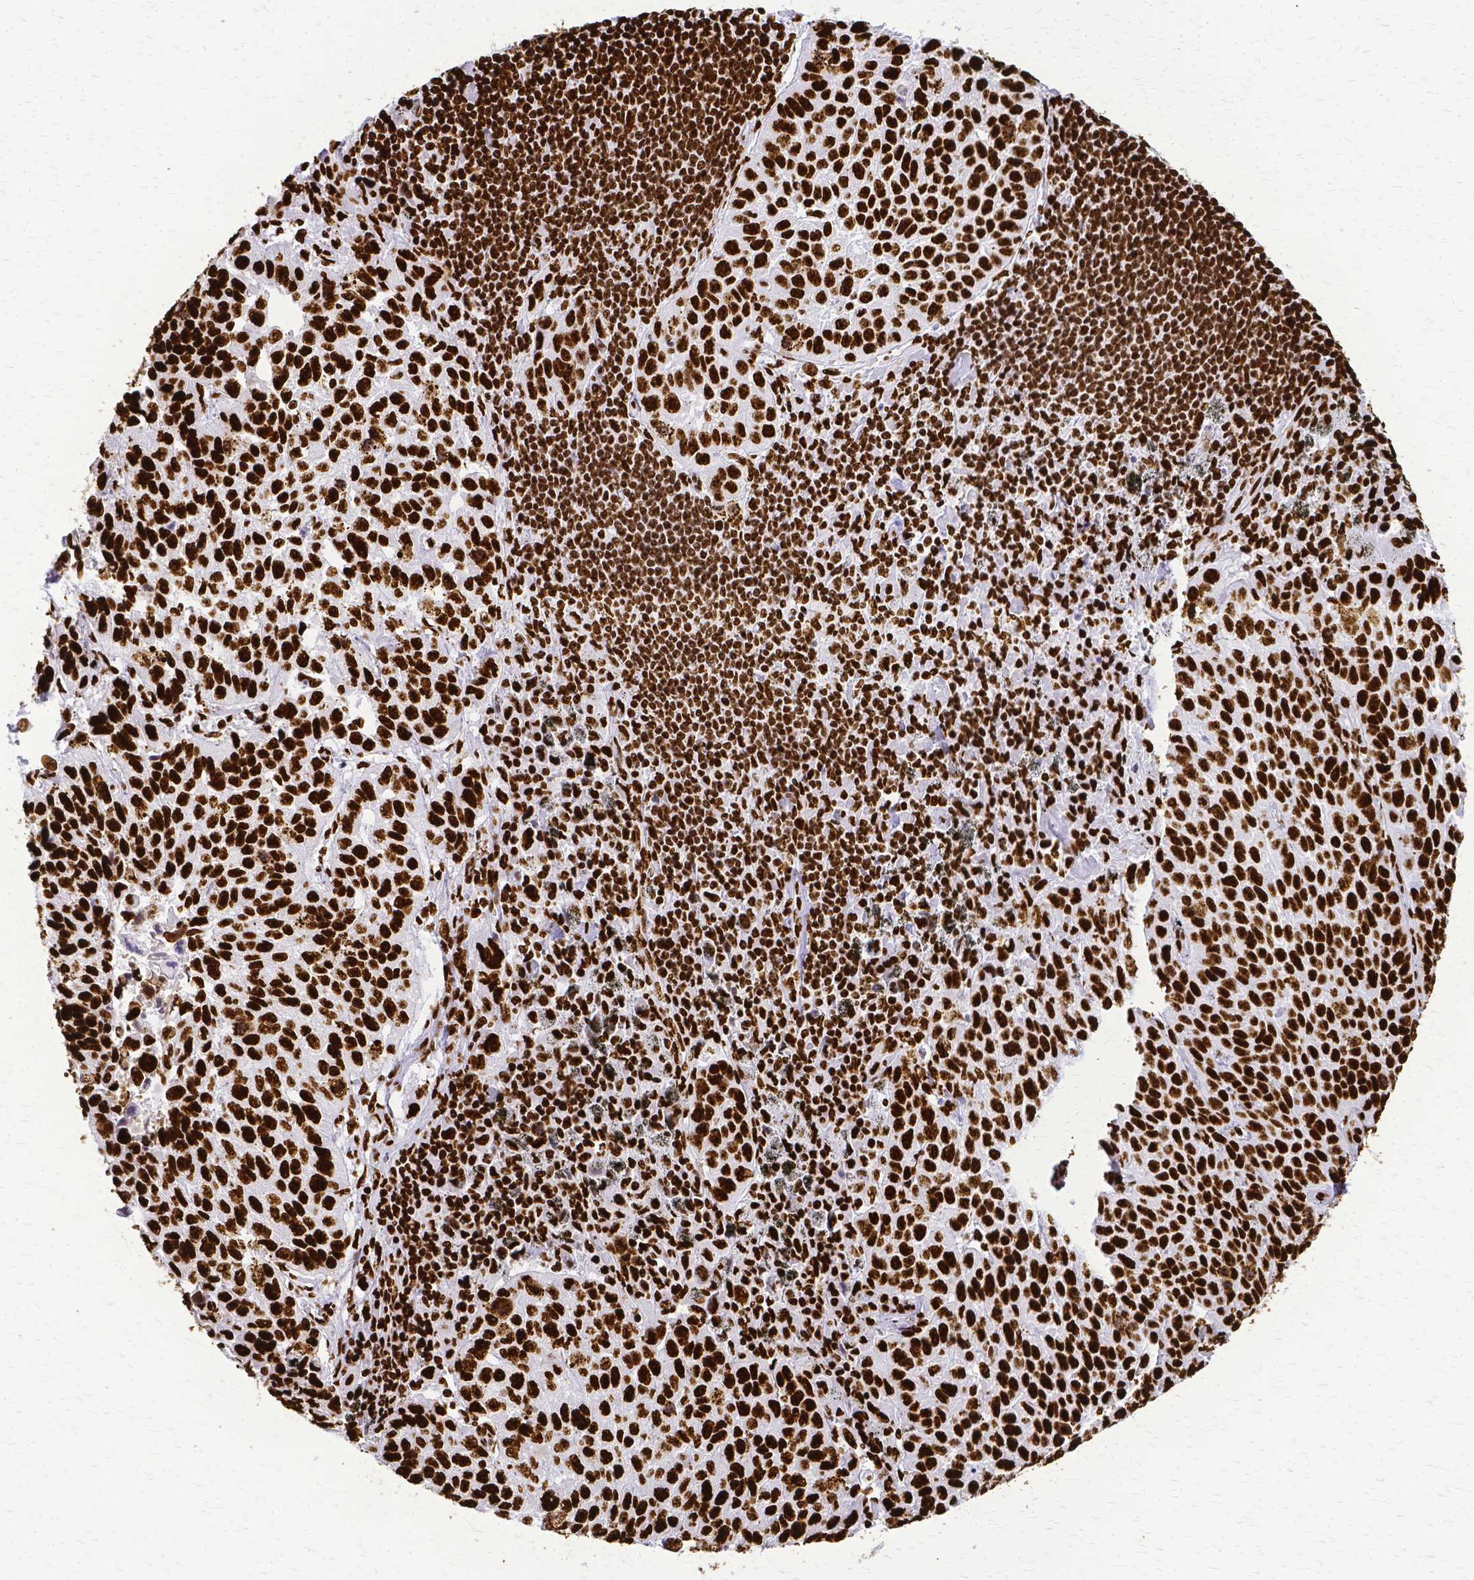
{"staining": {"intensity": "strong", "quantity": ">75%", "location": "nuclear"}, "tissue": "lung cancer", "cell_type": "Tumor cells", "image_type": "cancer", "snomed": [{"axis": "morphology", "description": "Squamous cell carcinoma, NOS"}, {"axis": "topography", "description": "Lung"}], "caption": "Protein expression analysis of human lung squamous cell carcinoma reveals strong nuclear staining in about >75% of tumor cells. The staining was performed using DAB to visualize the protein expression in brown, while the nuclei were stained in blue with hematoxylin (Magnification: 20x).", "gene": "SFPQ", "patient": {"sex": "male", "age": 62}}